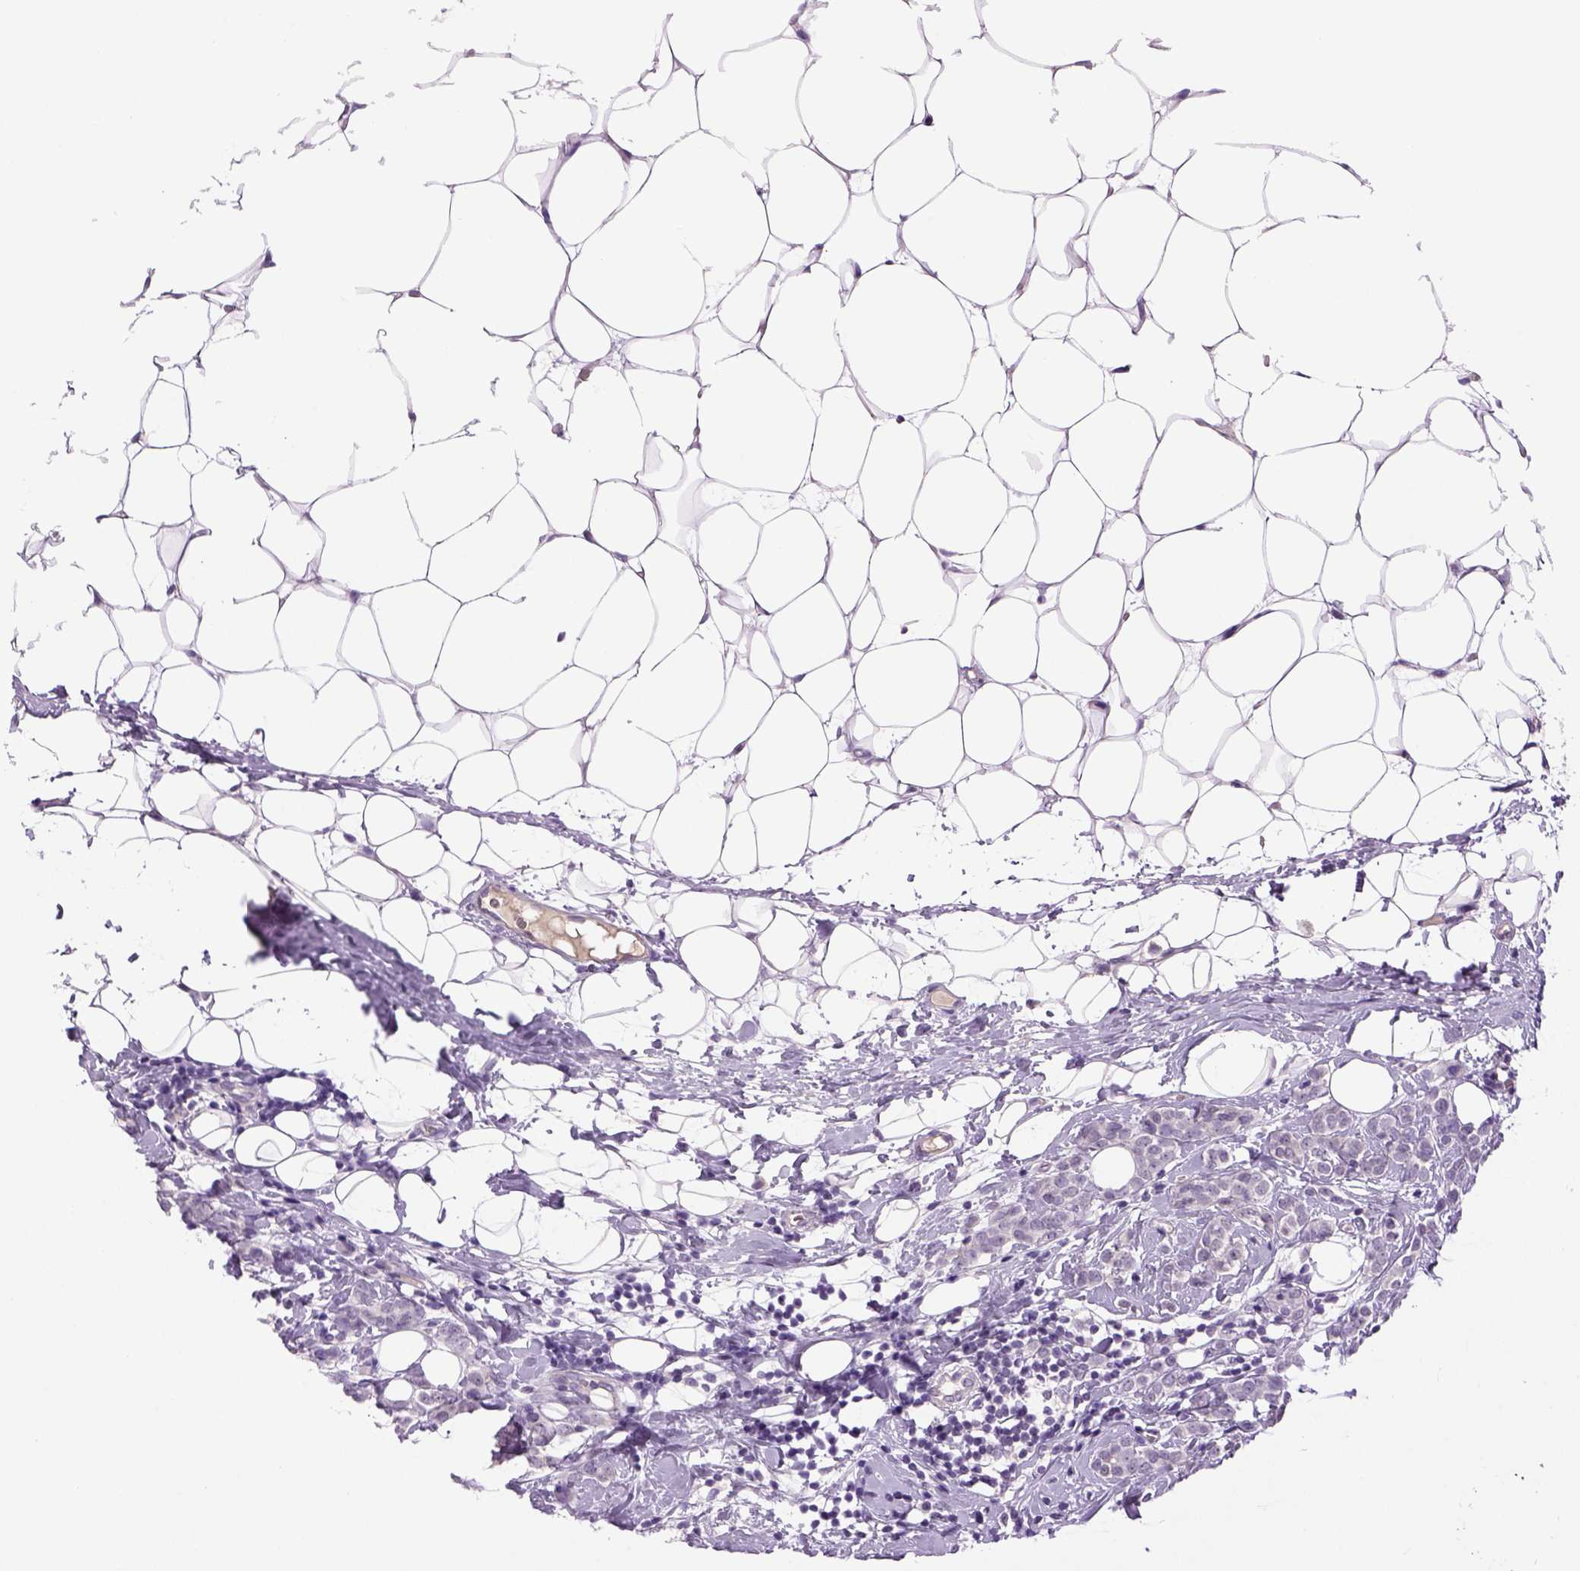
{"staining": {"intensity": "negative", "quantity": "none", "location": "none"}, "tissue": "breast cancer", "cell_type": "Tumor cells", "image_type": "cancer", "snomed": [{"axis": "morphology", "description": "Lobular carcinoma"}, {"axis": "topography", "description": "Breast"}], "caption": "Immunohistochemistry (IHC) of human breast lobular carcinoma reveals no positivity in tumor cells.", "gene": "DBH", "patient": {"sex": "female", "age": 49}}